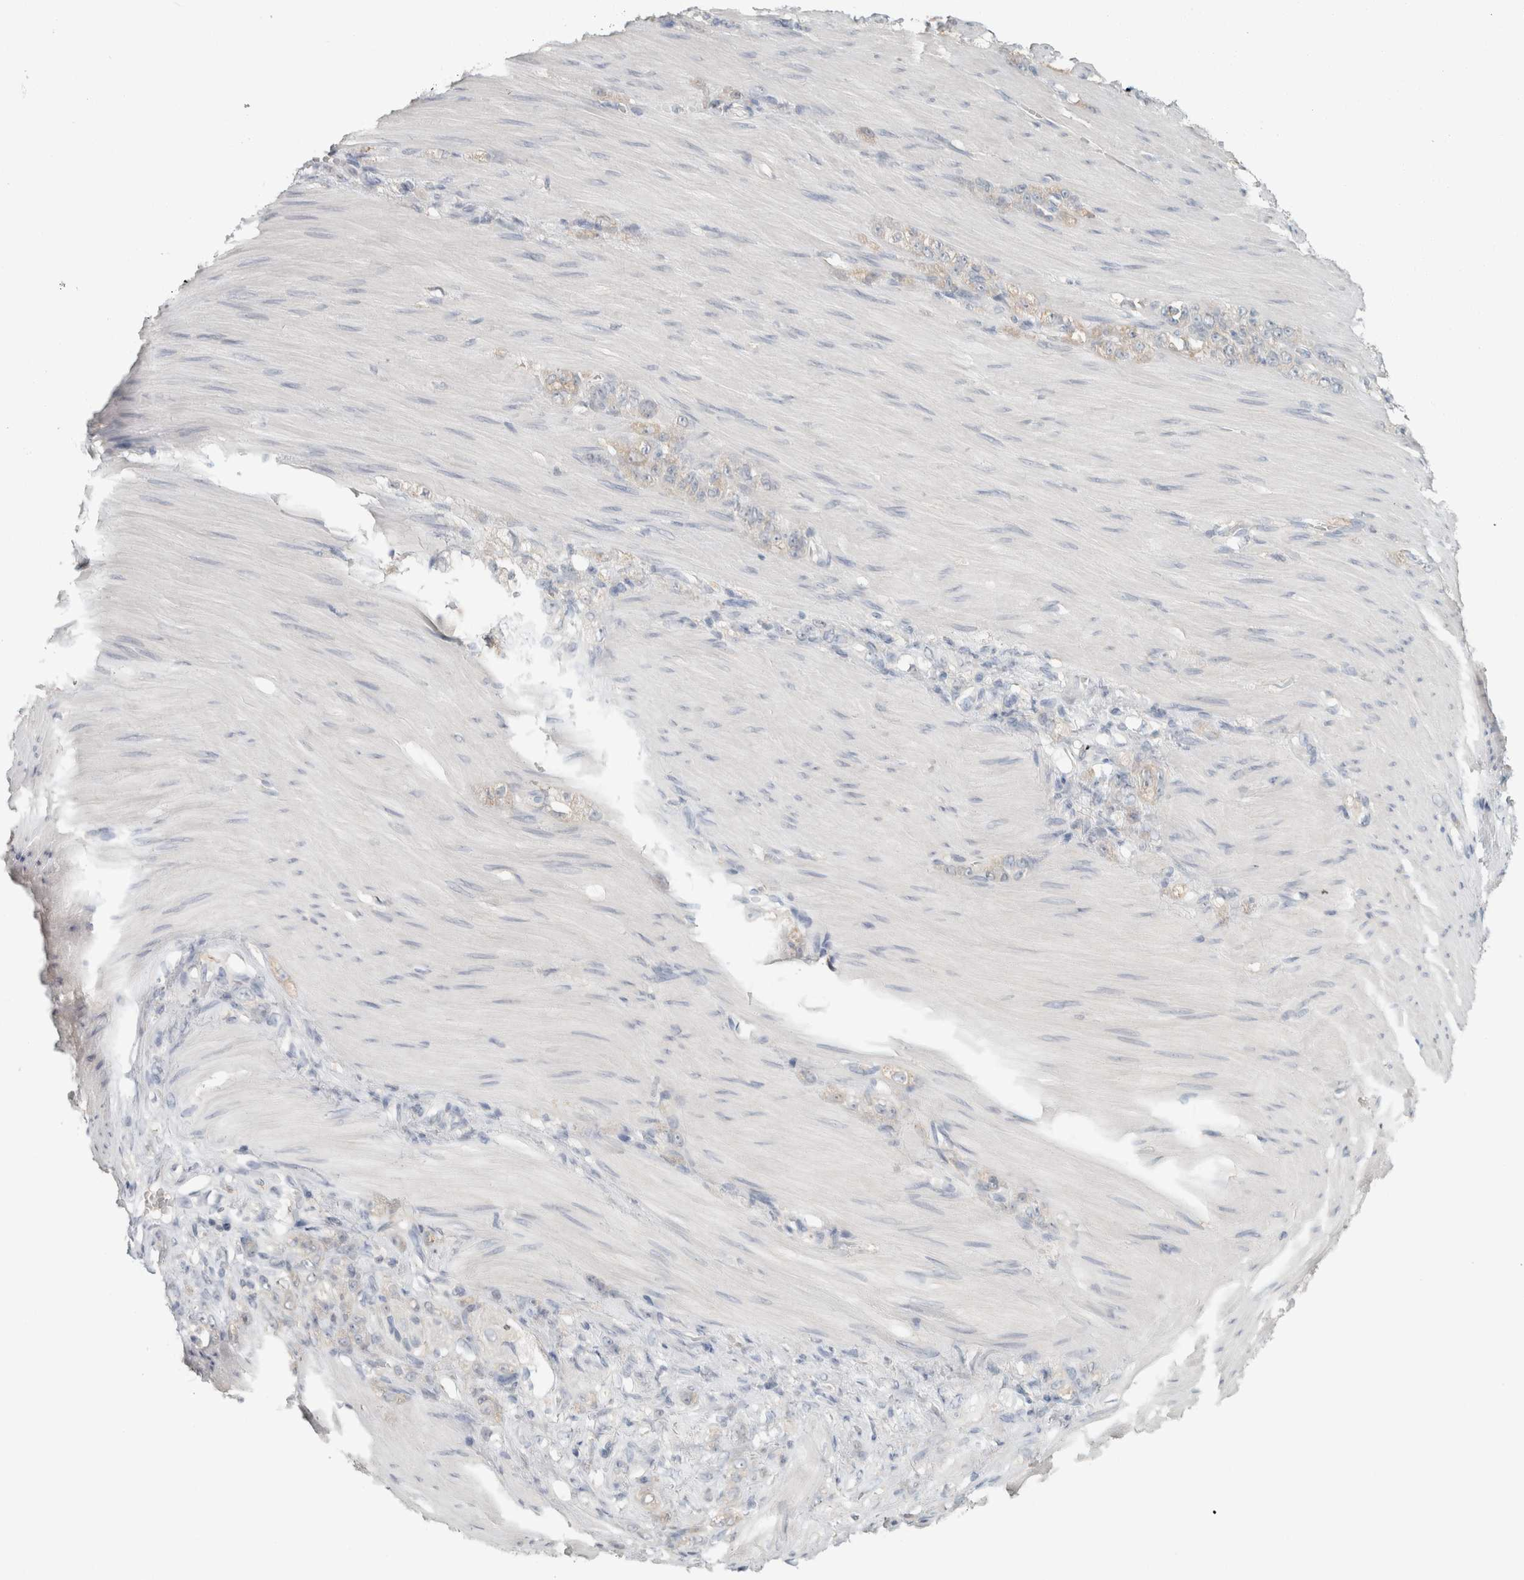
{"staining": {"intensity": "negative", "quantity": "none", "location": "none"}, "tissue": "stomach cancer", "cell_type": "Tumor cells", "image_type": "cancer", "snomed": [{"axis": "morphology", "description": "Normal tissue, NOS"}, {"axis": "morphology", "description": "Adenocarcinoma, NOS"}, {"axis": "topography", "description": "Stomach"}], "caption": "An image of adenocarcinoma (stomach) stained for a protein reveals no brown staining in tumor cells. The staining was performed using DAB (3,3'-diaminobenzidine) to visualize the protein expression in brown, while the nuclei were stained in blue with hematoxylin (Magnification: 20x).", "gene": "SCIN", "patient": {"sex": "male", "age": 82}}